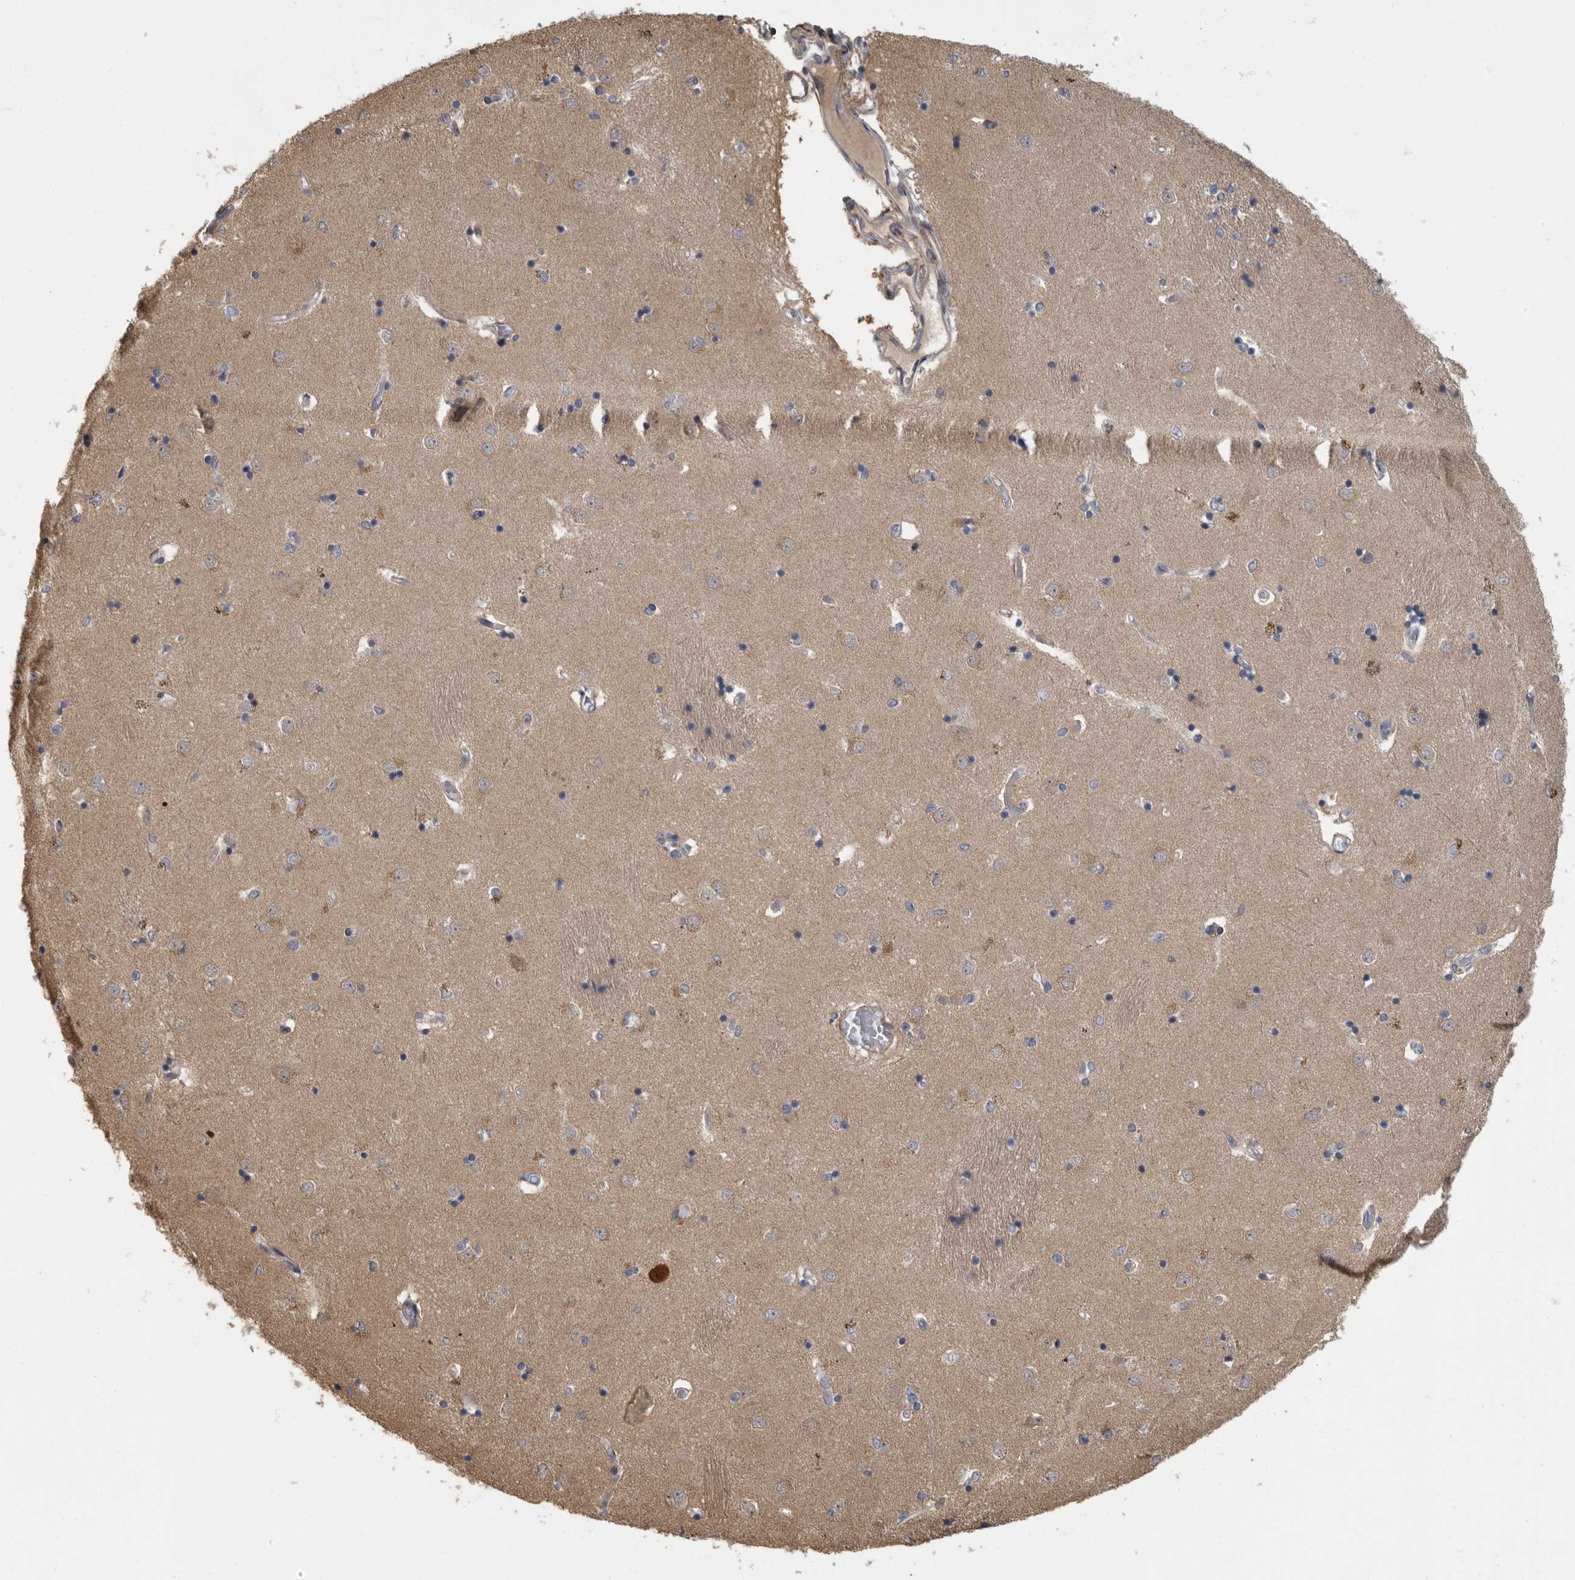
{"staining": {"intensity": "negative", "quantity": "none", "location": "none"}, "tissue": "caudate", "cell_type": "Glial cells", "image_type": "normal", "snomed": [{"axis": "morphology", "description": "Normal tissue, NOS"}, {"axis": "topography", "description": "Lateral ventricle wall"}], "caption": "The histopathology image demonstrates no significant staining in glial cells of caudate.", "gene": "PDE7A", "patient": {"sex": "male", "age": 45}}